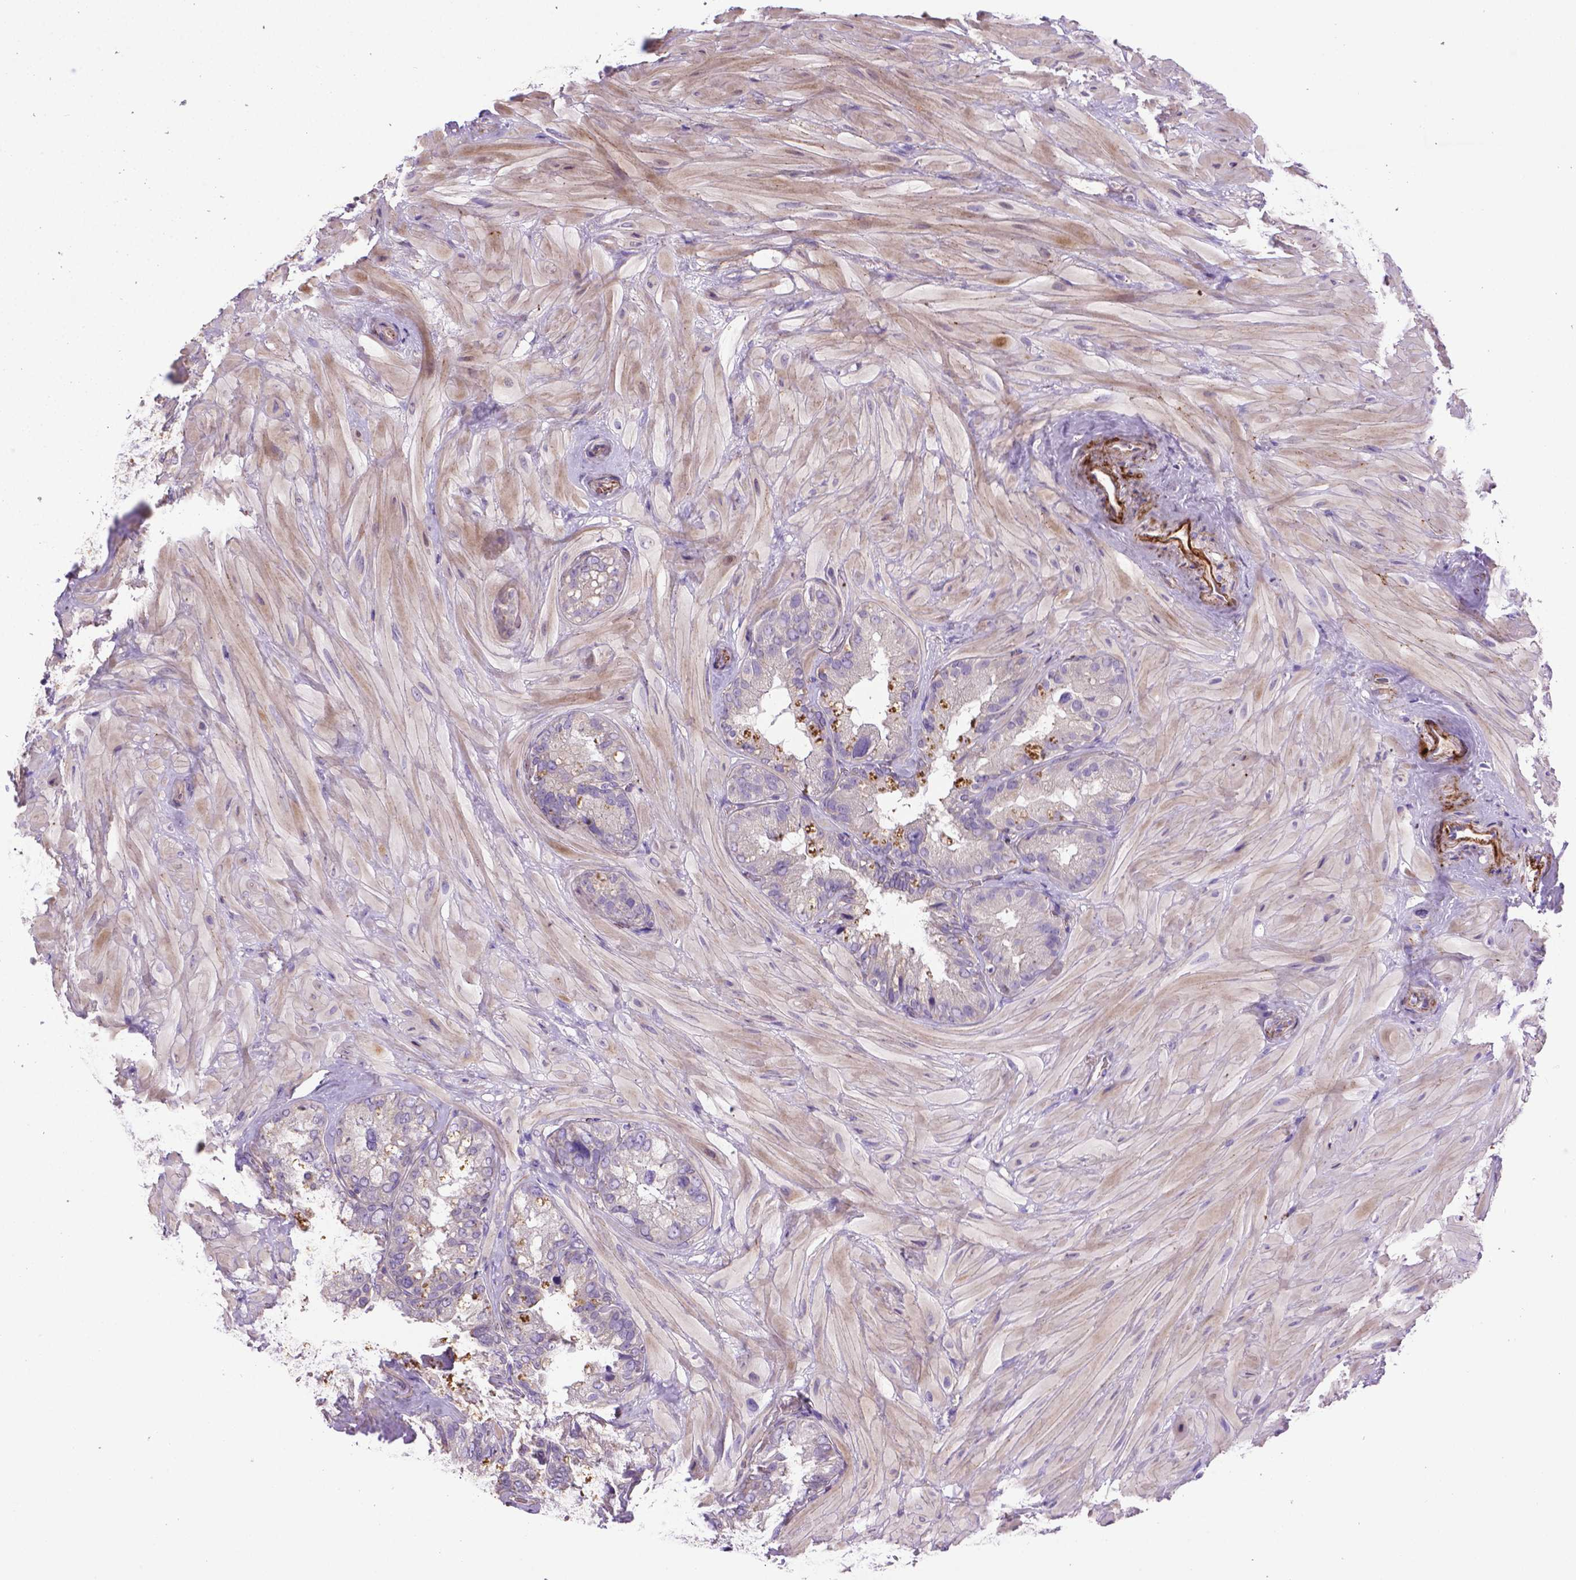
{"staining": {"intensity": "negative", "quantity": "none", "location": "none"}, "tissue": "seminal vesicle", "cell_type": "Glandular cells", "image_type": "normal", "snomed": [{"axis": "morphology", "description": "Normal tissue, NOS"}, {"axis": "topography", "description": "Seminal veicle"}], "caption": "Glandular cells show no significant protein expression in benign seminal vesicle. (DAB (3,3'-diaminobenzidine) immunohistochemistry with hematoxylin counter stain).", "gene": "CCER2", "patient": {"sex": "male", "age": 60}}